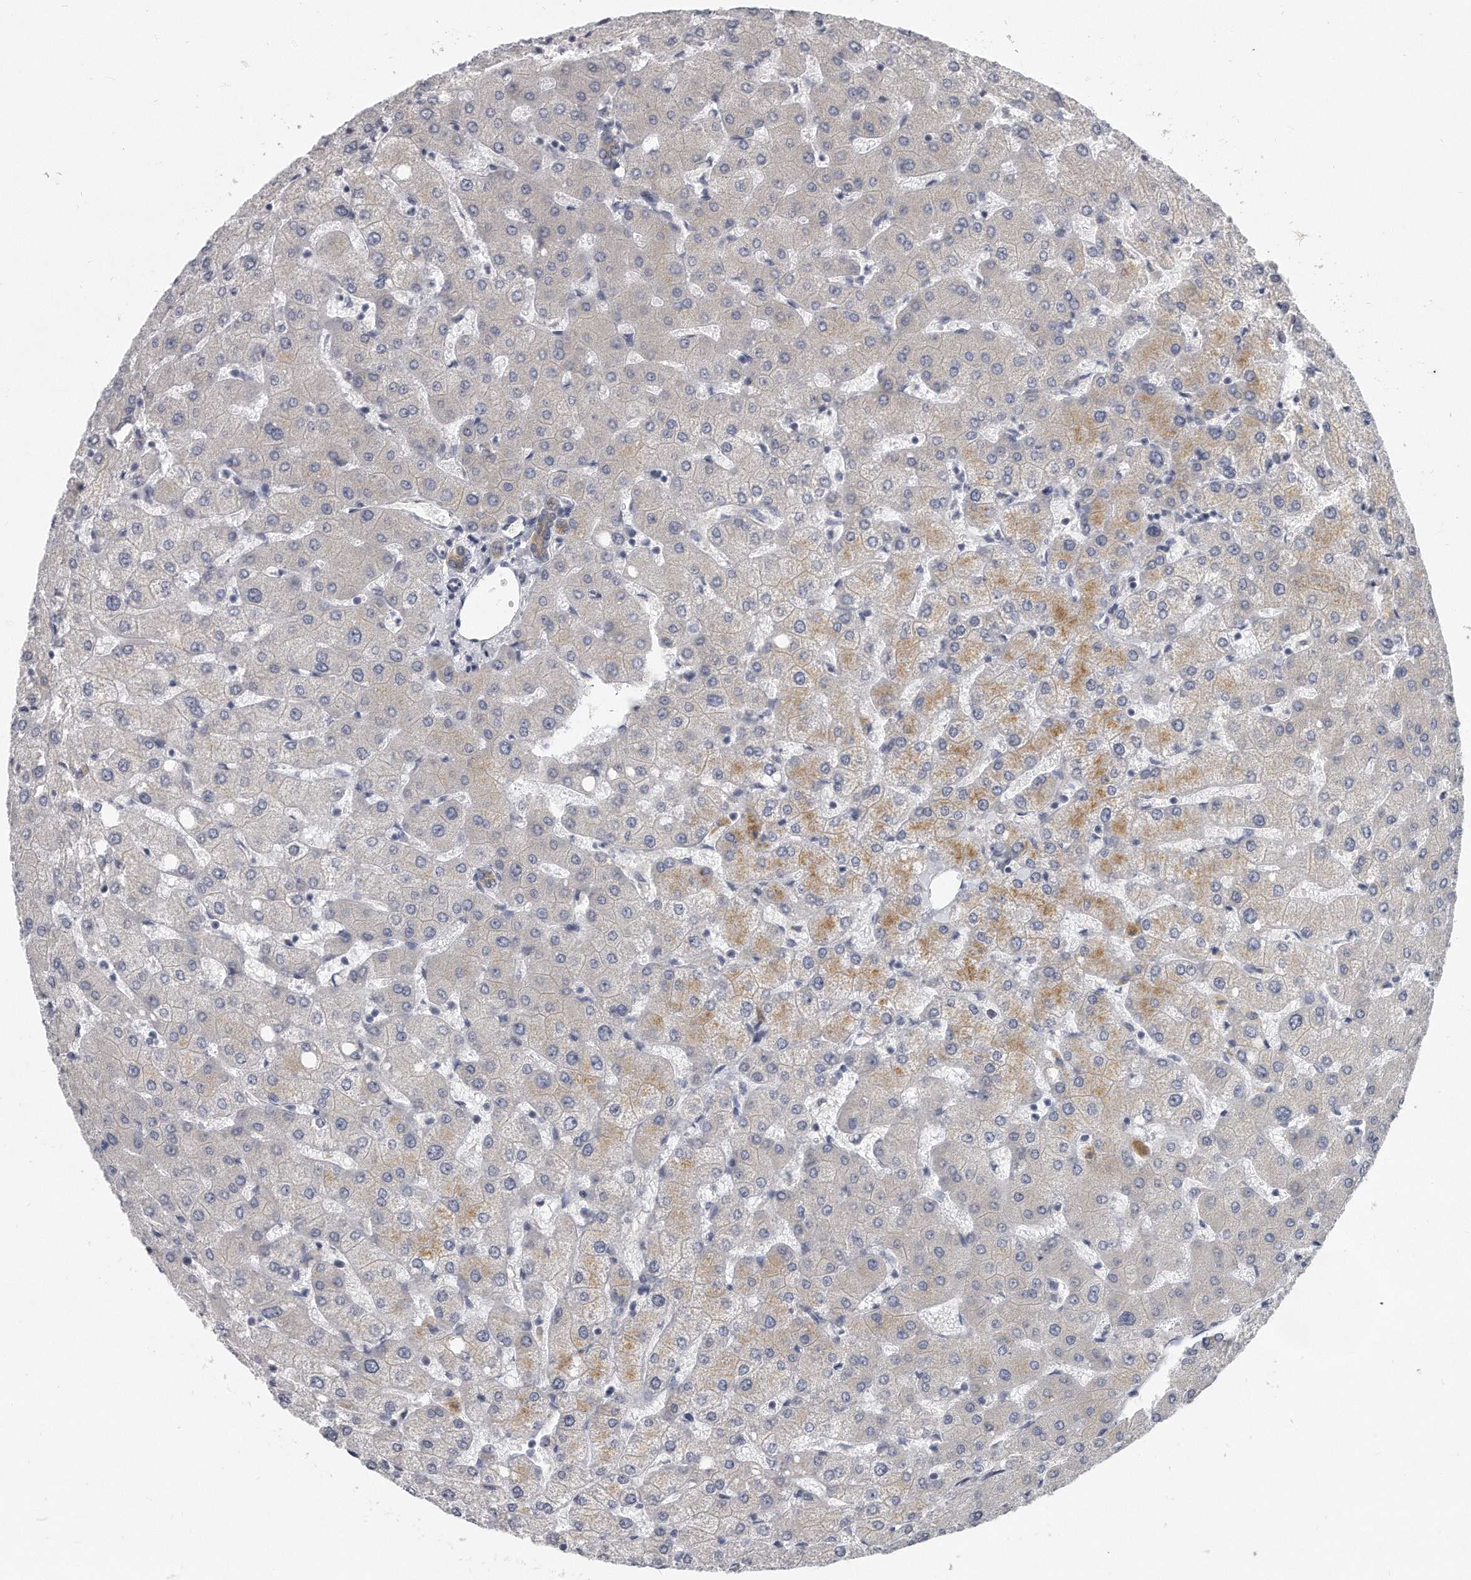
{"staining": {"intensity": "weak", "quantity": ">75%", "location": "cytoplasmic/membranous"}, "tissue": "liver", "cell_type": "Cholangiocytes", "image_type": "normal", "snomed": [{"axis": "morphology", "description": "Normal tissue, NOS"}, {"axis": "topography", "description": "Liver"}], "caption": "Immunohistochemistry micrograph of benign liver: liver stained using immunohistochemistry shows low levels of weak protein expression localized specifically in the cytoplasmic/membranous of cholangiocytes, appearing as a cytoplasmic/membranous brown color.", "gene": "PLEKHA6", "patient": {"sex": "female", "age": 54}}